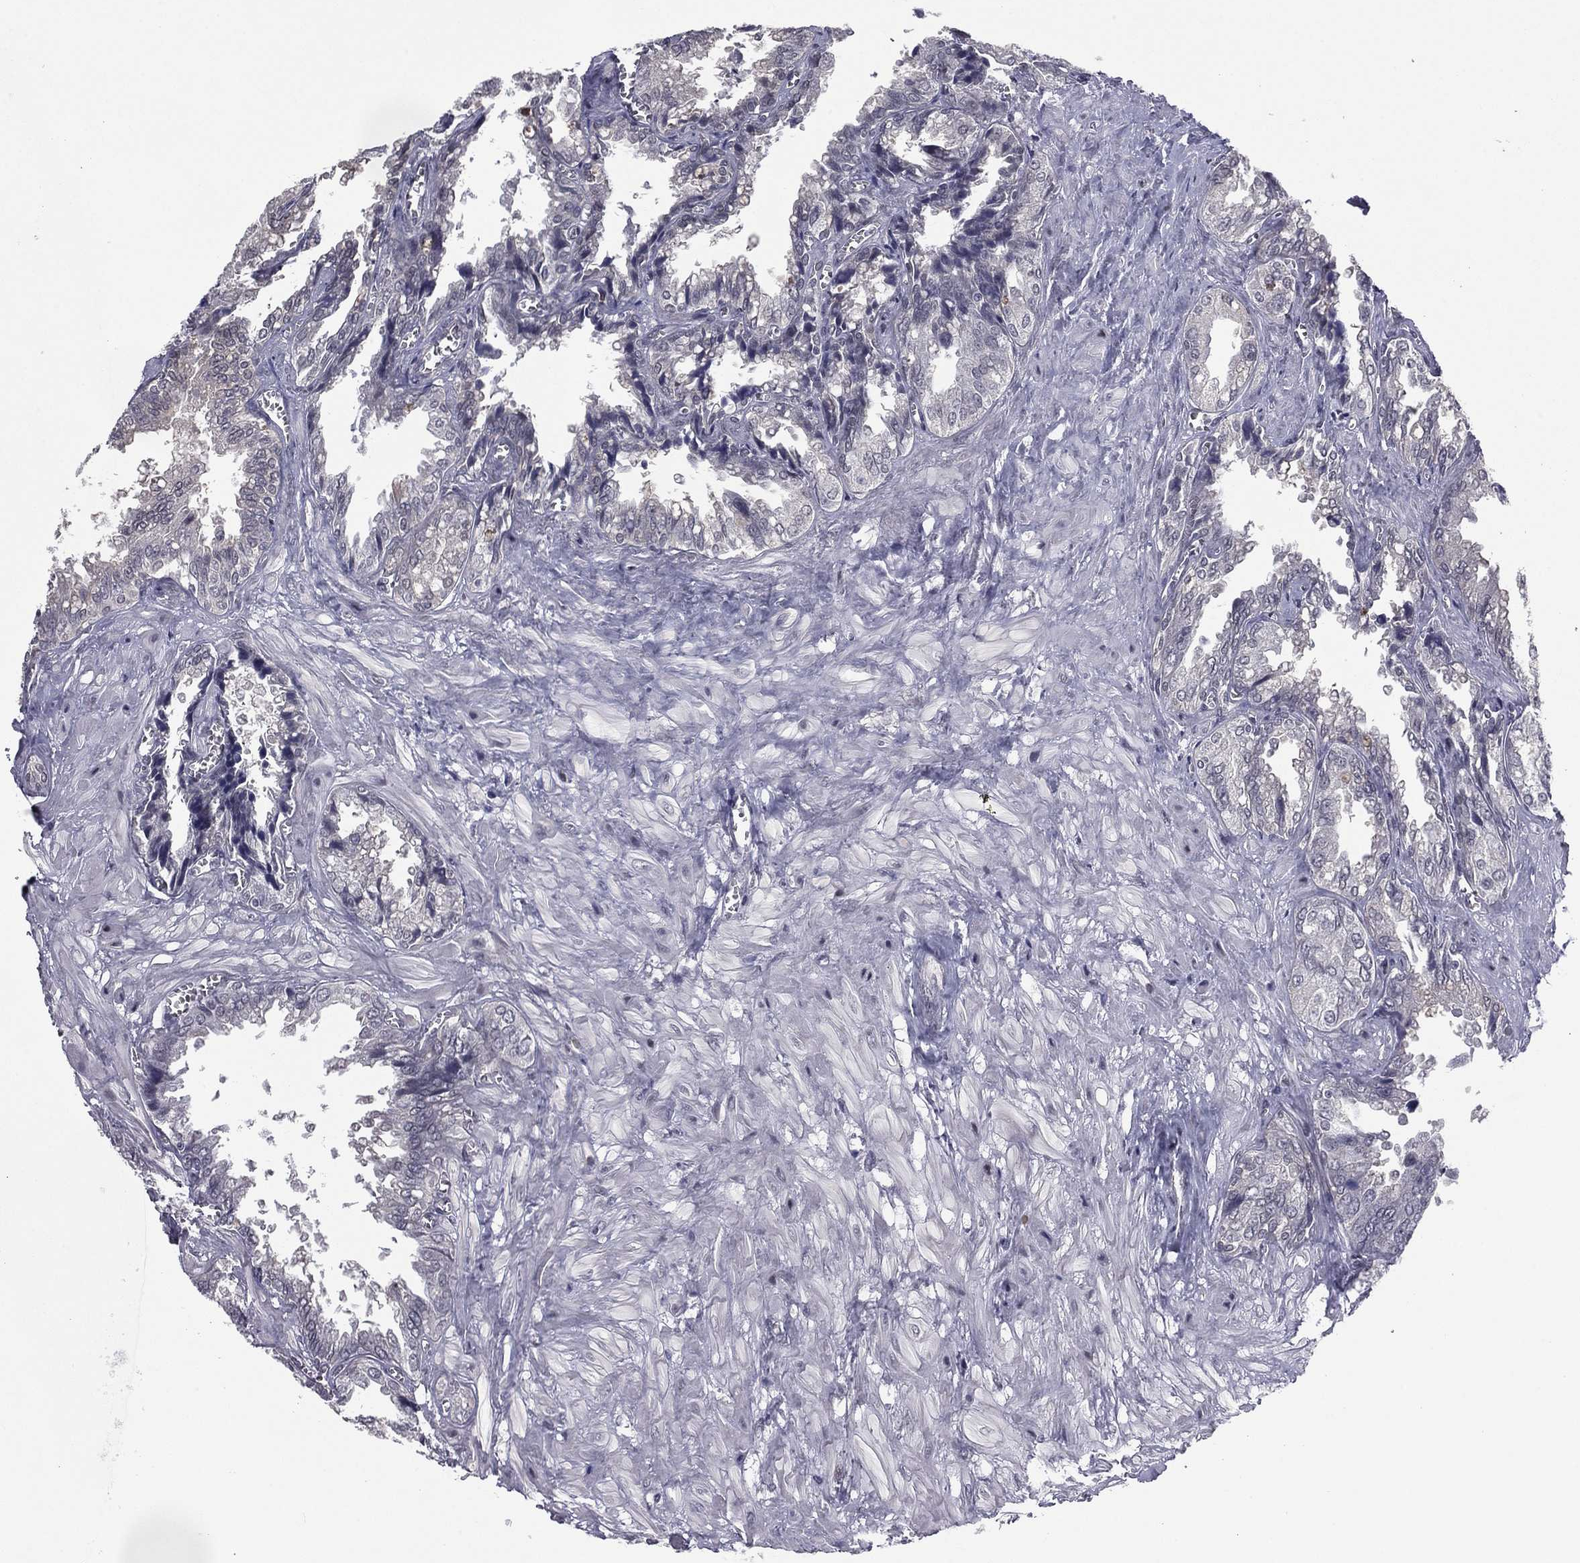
{"staining": {"intensity": "negative", "quantity": "none", "location": "none"}, "tissue": "seminal vesicle", "cell_type": "Glandular cells", "image_type": "normal", "snomed": [{"axis": "morphology", "description": "Normal tissue, NOS"}, {"axis": "topography", "description": "Seminal veicle"}], "caption": "Photomicrograph shows no protein positivity in glandular cells of unremarkable seminal vesicle.", "gene": "ACTRT2", "patient": {"sex": "male", "age": 67}}